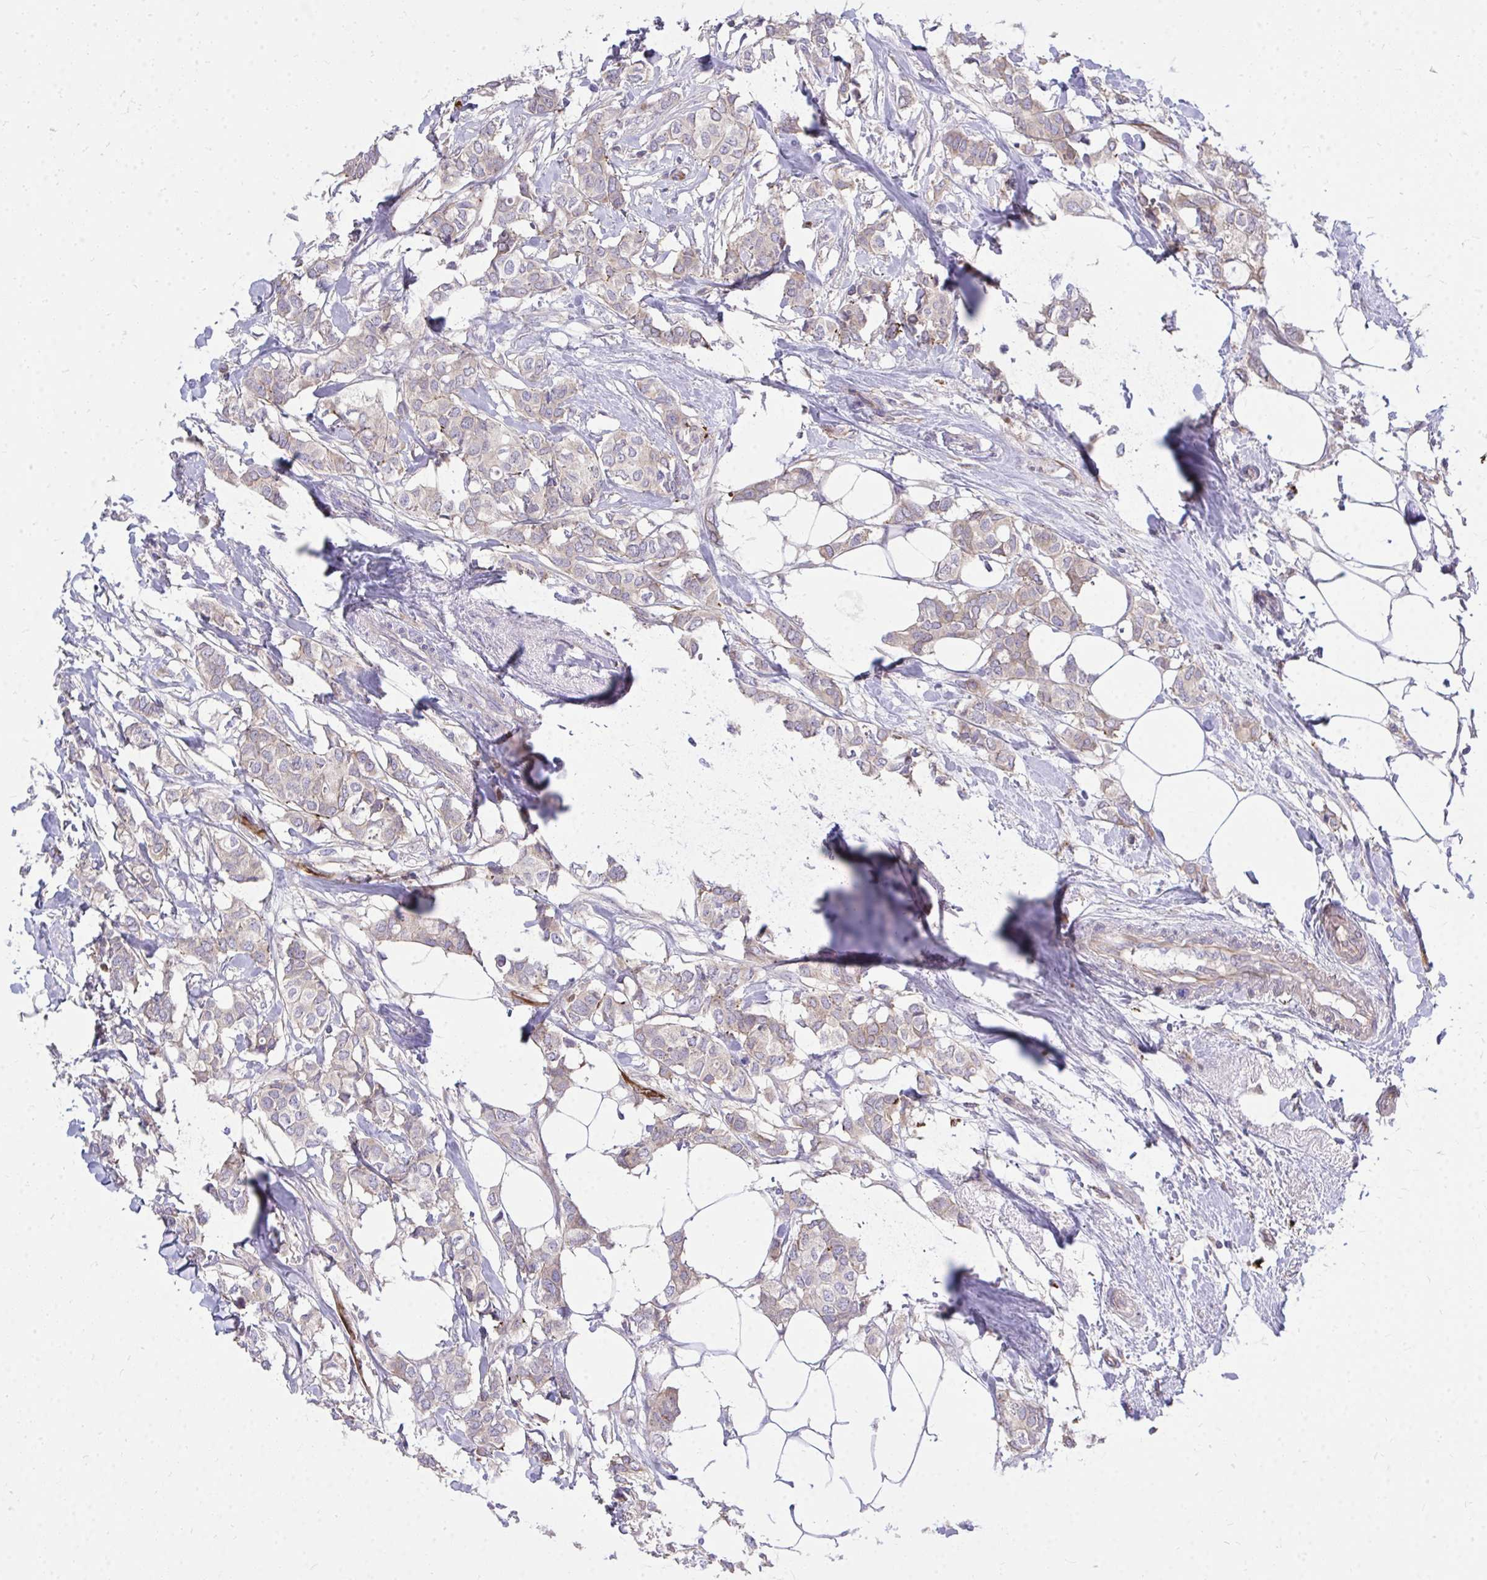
{"staining": {"intensity": "weak", "quantity": "25%-75%", "location": "cytoplasmic/membranous"}, "tissue": "breast cancer", "cell_type": "Tumor cells", "image_type": "cancer", "snomed": [{"axis": "morphology", "description": "Duct carcinoma"}, {"axis": "topography", "description": "Breast"}], "caption": "Weak cytoplasmic/membranous expression is appreciated in approximately 25%-75% of tumor cells in infiltrating ductal carcinoma (breast).", "gene": "TP53I11", "patient": {"sex": "female", "age": 62}}